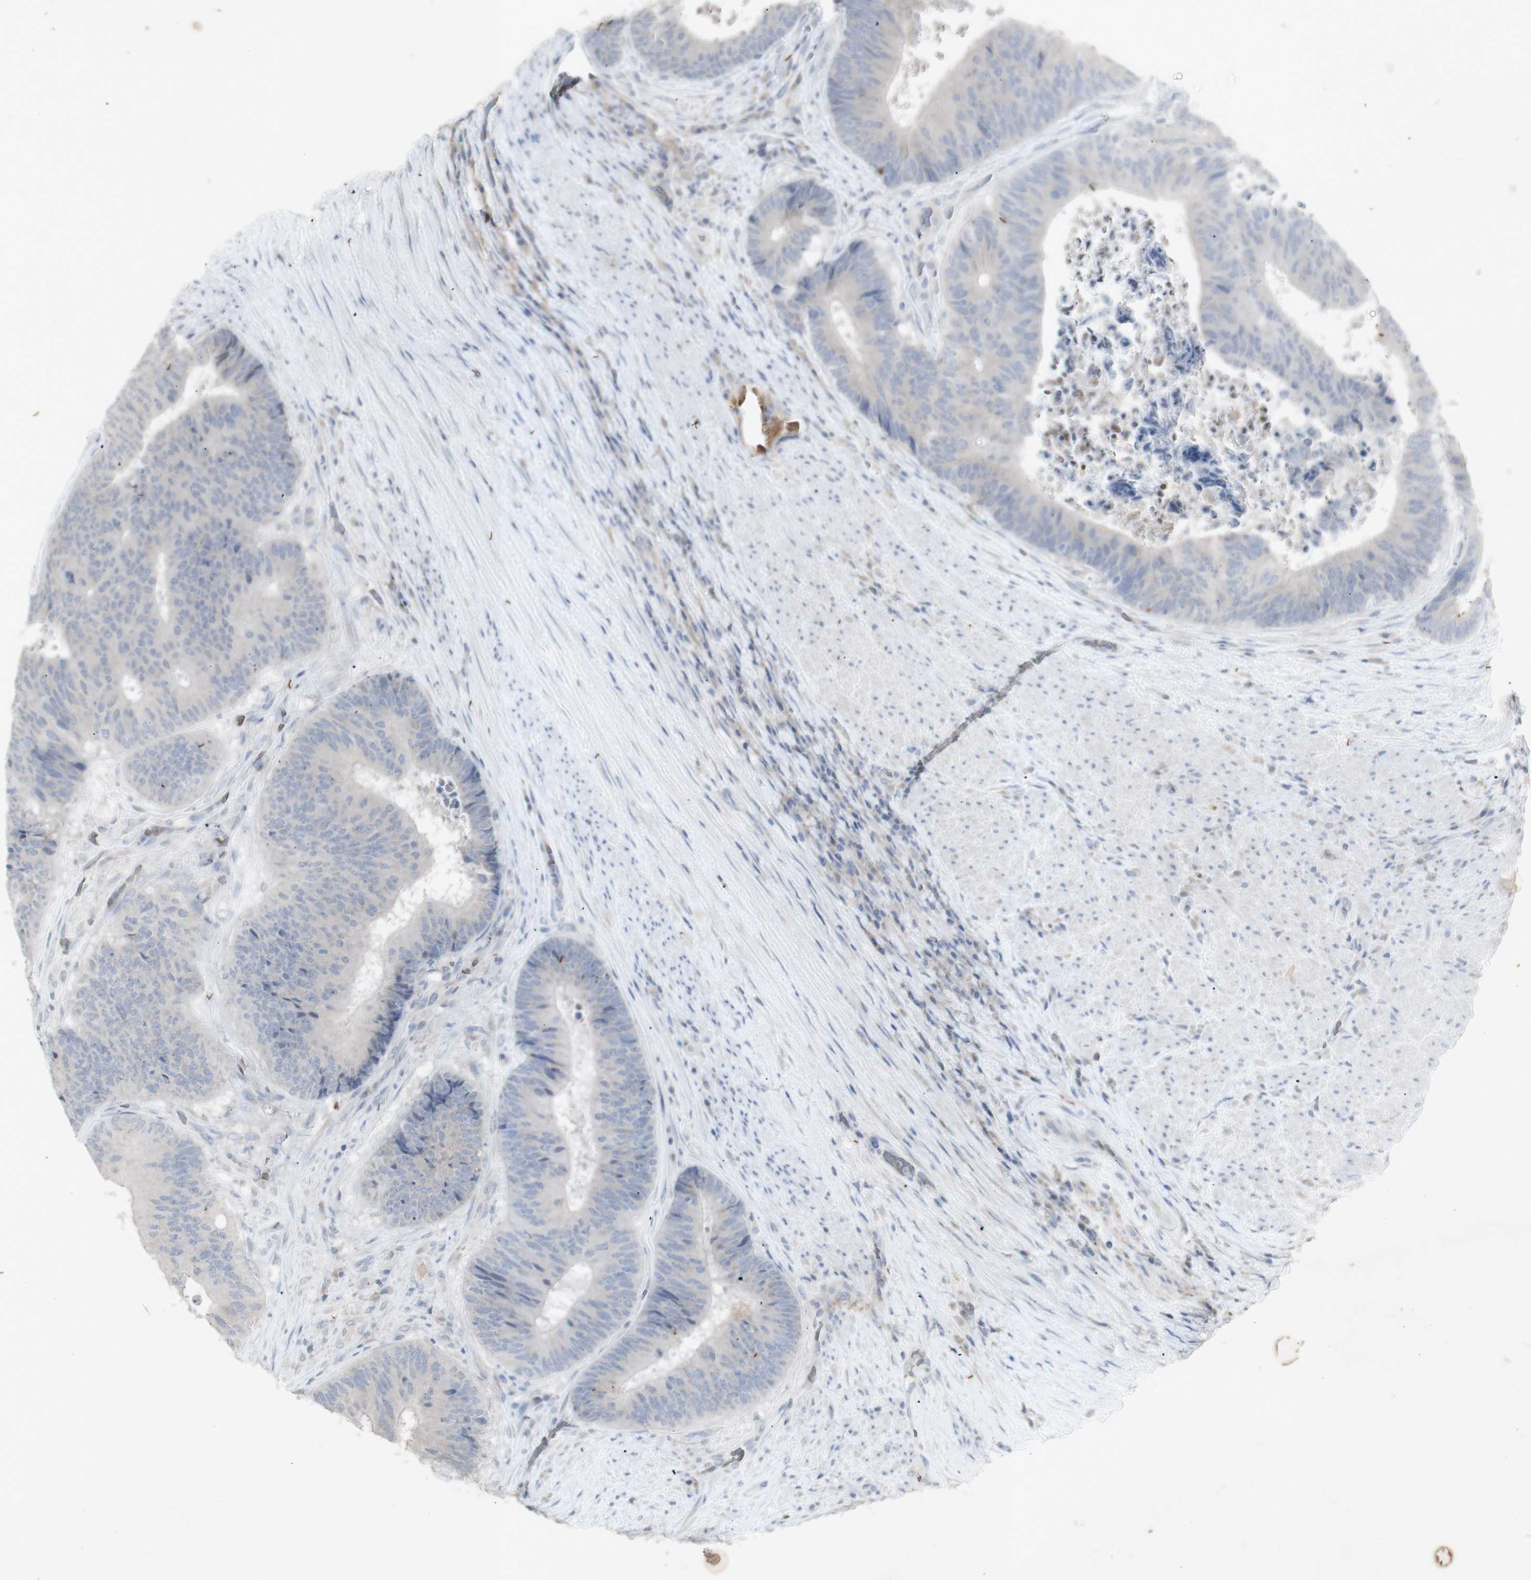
{"staining": {"intensity": "negative", "quantity": "none", "location": "none"}, "tissue": "colorectal cancer", "cell_type": "Tumor cells", "image_type": "cancer", "snomed": [{"axis": "morphology", "description": "Adenocarcinoma, NOS"}, {"axis": "topography", "description": "Rectum"}], "caption": "Immunohistochemistry (IHC) of human colorectal cancer (adenocarcinoma) shows no positivity in tumor cells.", "gene": "INS", "patient": {"sex": "male", "age": 72}}